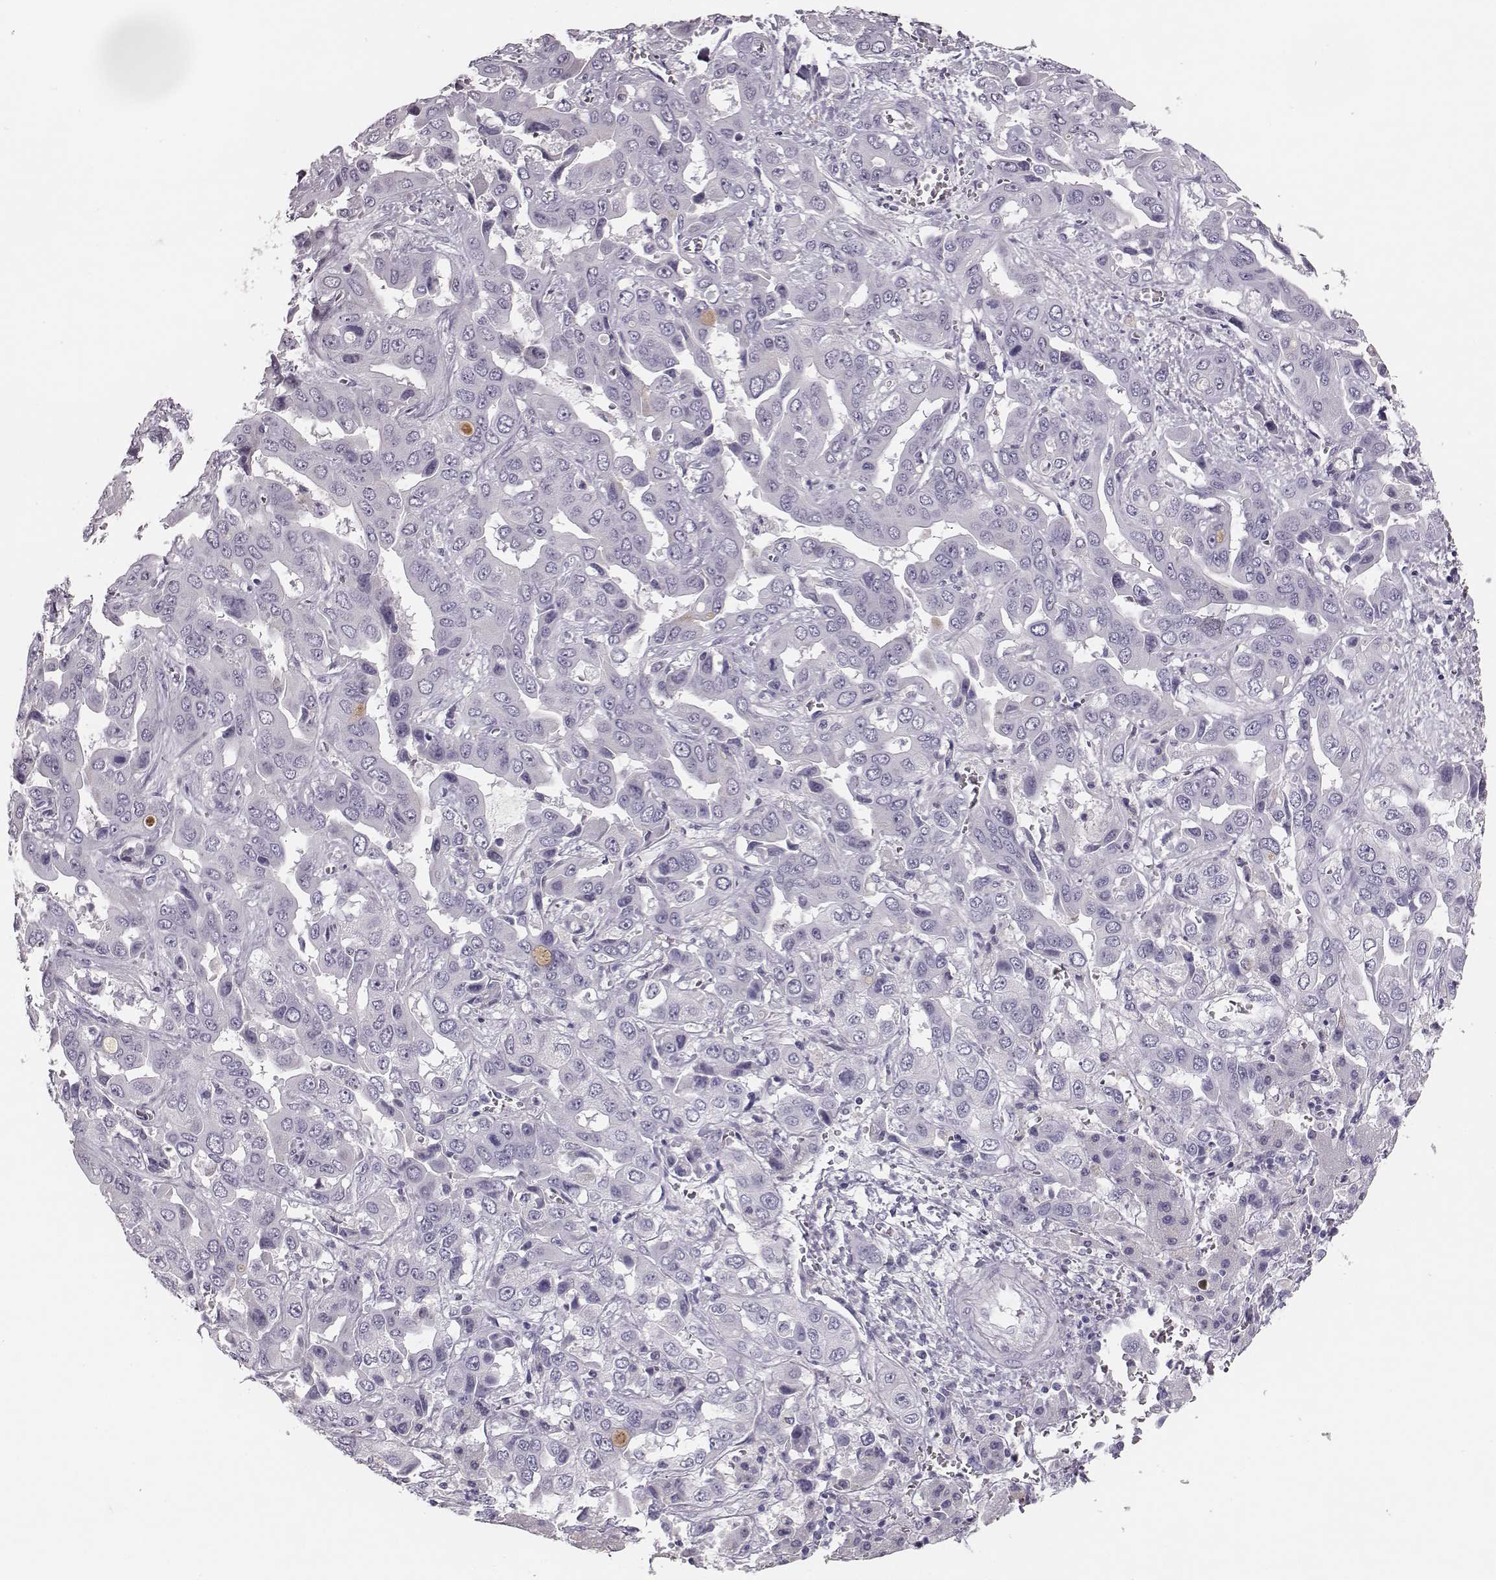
{"staining": {"intensity": "negative", "quantity": "none", "location": "none"}, "tissue": "liver cancer", "cell_type": "Tumor cells", "image_type": "cancer", "snomed": [{"axis": "morphology", "description": "Cholangiocarcinoma"}, {"axis": "topography", "description": "Liver"}], "caption": "This photomicrograph is of liver cancer (cholangiocarcinoma) stained with immunohistochemistry to label a protein in brown with the nuclei are counter-stained blue. There is no expression in tumor cells.", "gene": "NPTXR", "patient": {"sex": "female", "age": 52}}